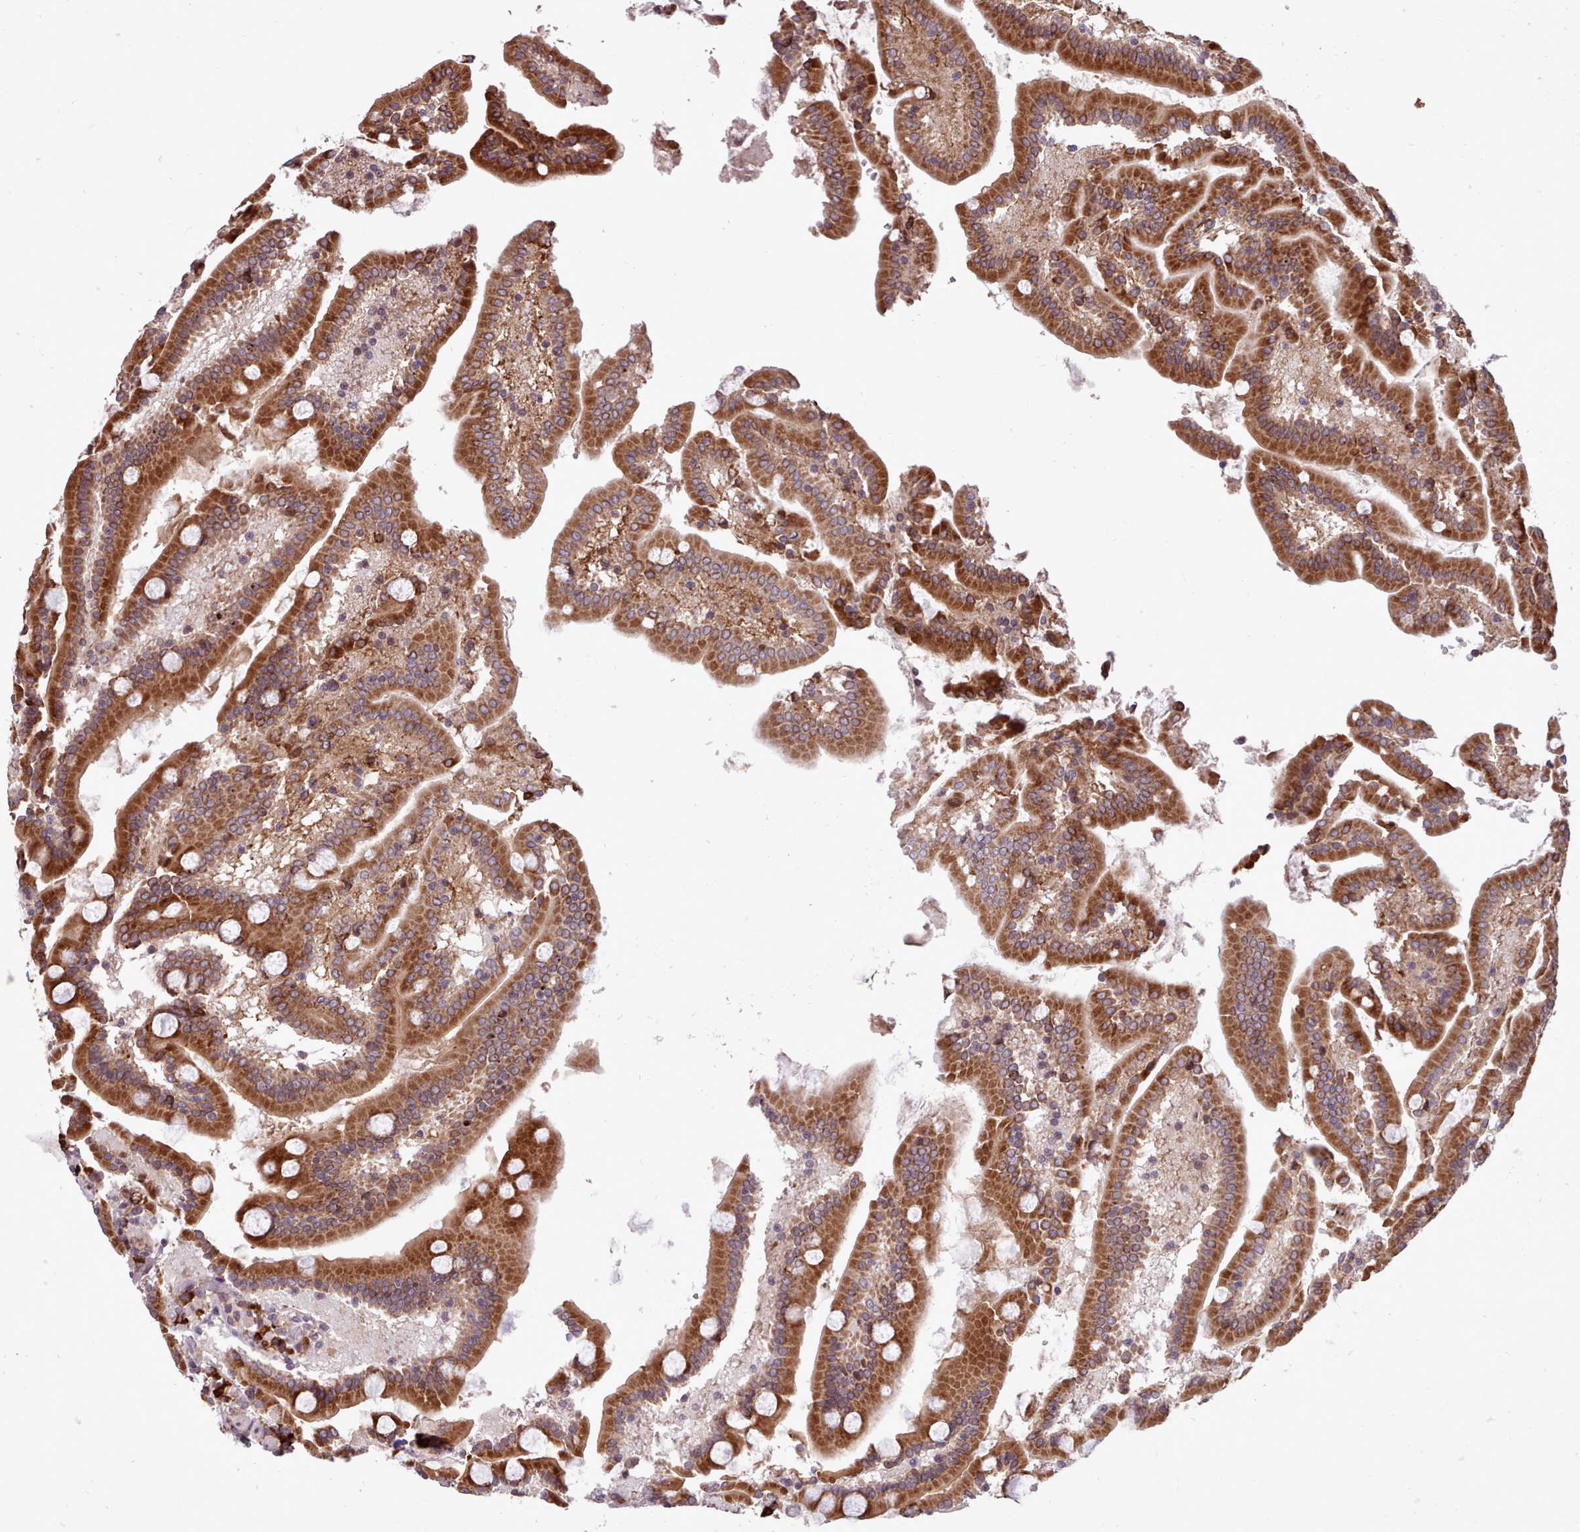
{"staining": {"intensity": "strong", "quantity": ">75%", "location": "cytoplasmic/membranous"}, "tissue": "duodenum", "cell_type": "Glandular cells", "image_type": "normal", "snomed": [{"axis": "morphology", "description": "Normal tissue, NOS"}, {"axis": "topography", "description": "Duodenum"}], "caption": "DAB (3,3'-diaminobenzidine) immunohistochemical staining of normal human duodenum demonstrates strong cytoplasmic/membranous protein positivity in approximately >75% of glandular cells.", "gene": "TTLL3", "patient": {"sex": "male", "age": 55}}